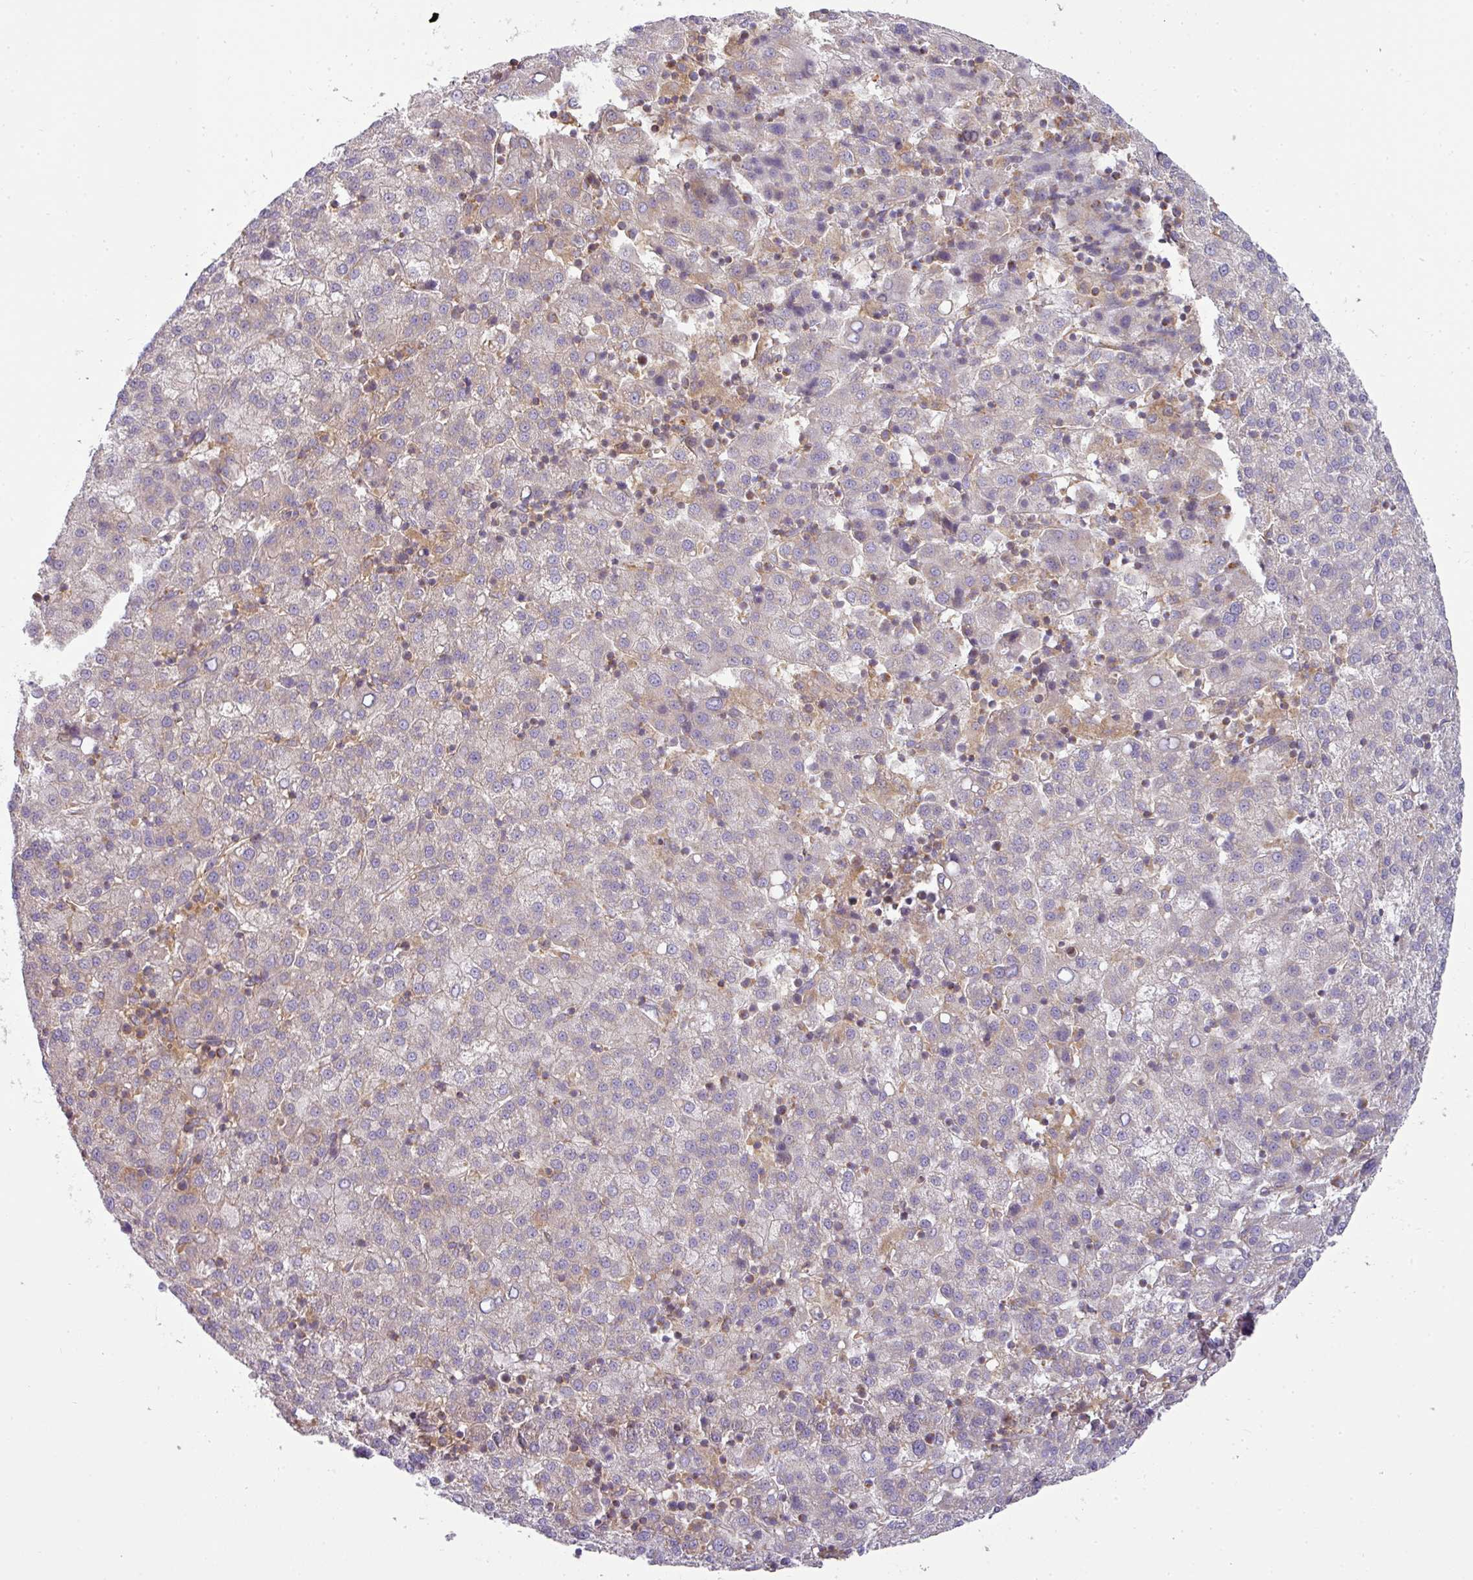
{"staining": {"intensity": "negative", "quantity": "none", "location": "none"}, "tissue": "liver cancer", "cell_type": "Tumor cells", "image_type": "cancer", "snomed": [{"axis": "morphology", "description": "Carcinoma, Hepatocellular, NOS"}, {"axis": "topography", "description": "Liver"}], "caption": "Immunohistochemistry (IHC) image of liver hepatocellular carcinoma stained for a protein (brown), which reveals no expression in tumor cells.", "gene": "ZNF211", "patient": {"sex": "female", "age": 58}}